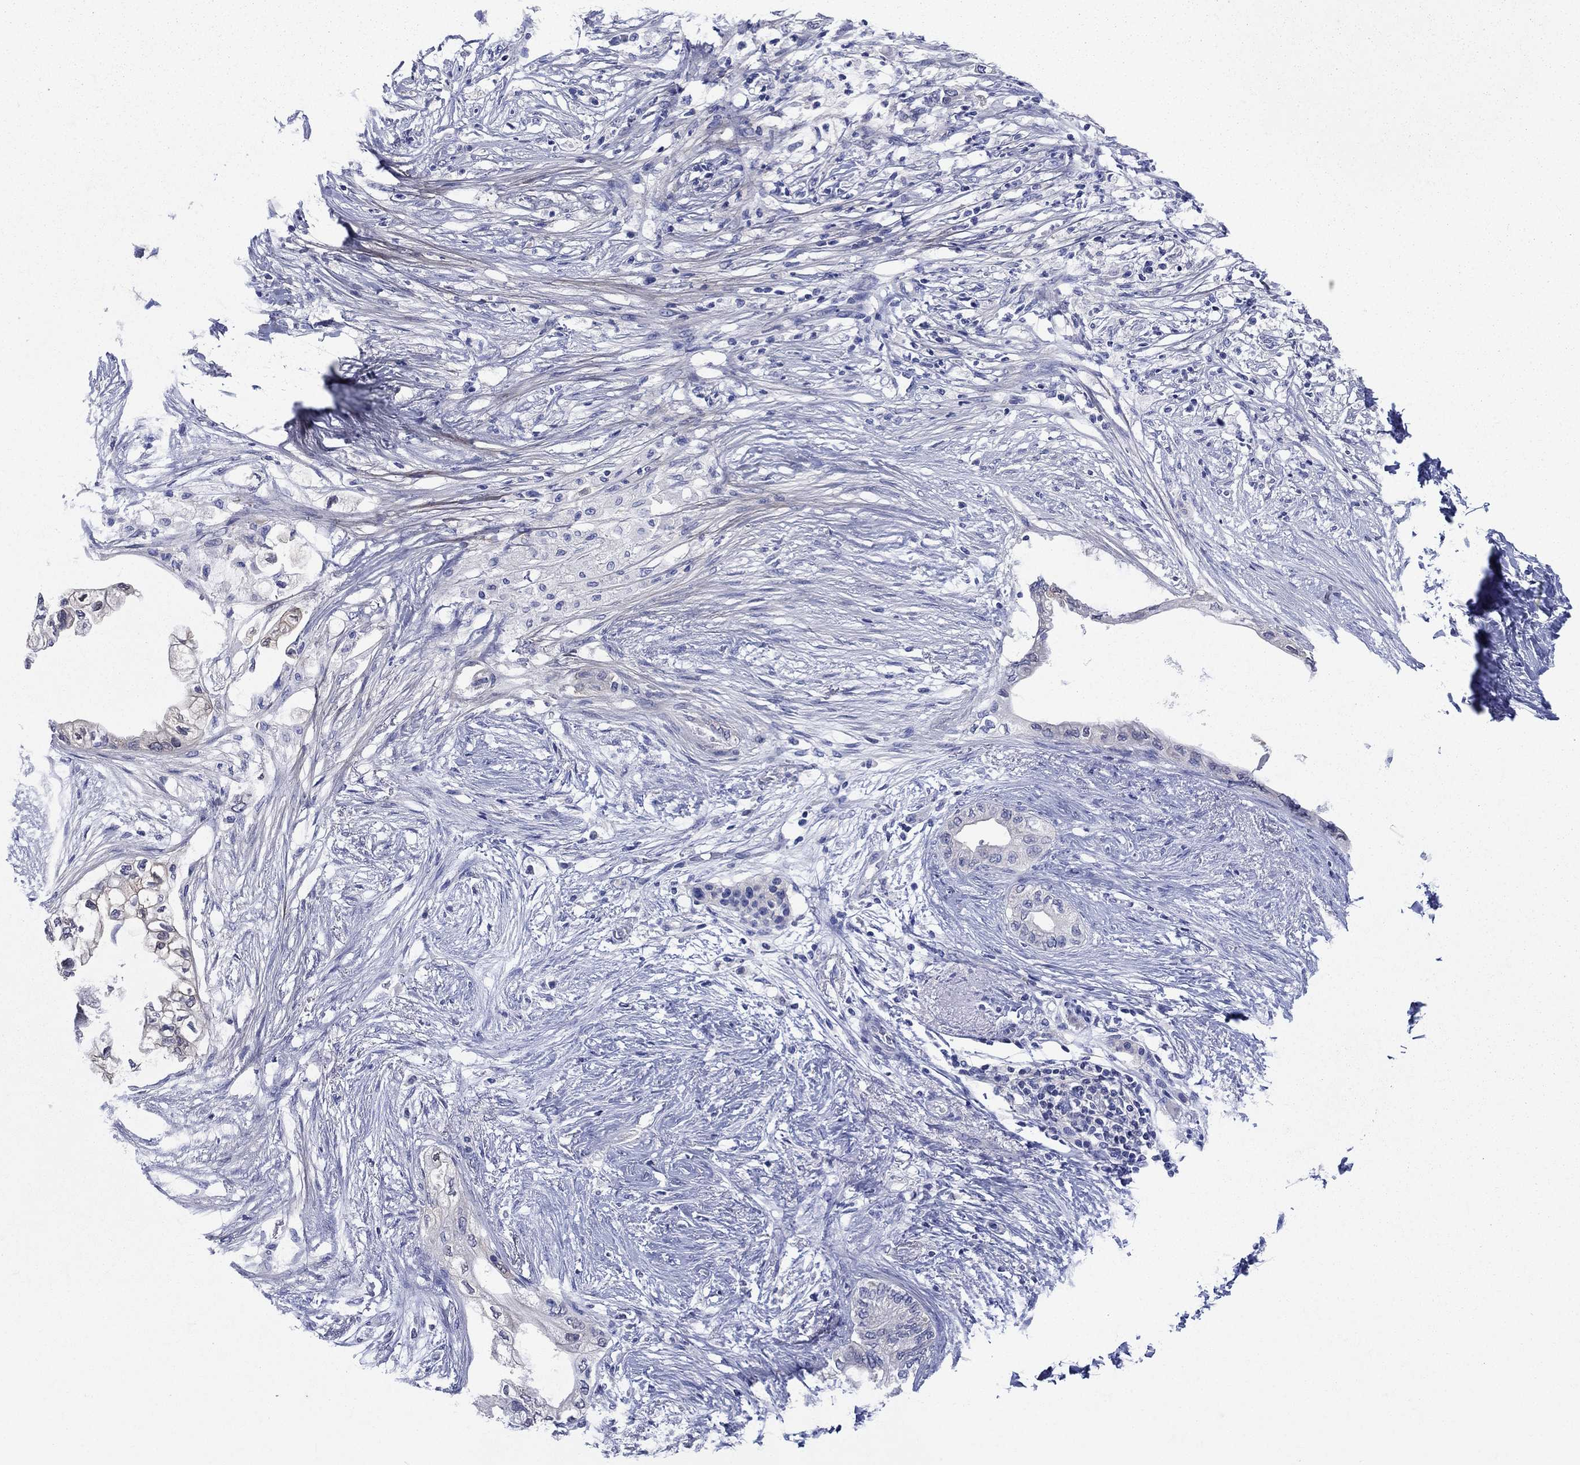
{"staining": {"intensity": "negative", "quantity": "none", "location": "none"}, "tissue": "pancreatic cancer", "cell_type": "Tumor cells", "image_type": "cancer", "snomed": [{"axis": "morphology", "description": "Normal tissue, NOS"}, {"axis": "morphology", "description": "Adenocarcinoma, NOS"}, {"axis": "topography", "description": "Pancreas"}, {"axis": "topography", "description": "Duodenum"}], "caption": "The histopathology image shows no significant positivity in tumor cells of pancreatic adenocarcinoma.", "gene": "SULT2B1", "patient": {"sex": "female", "age": 60}}